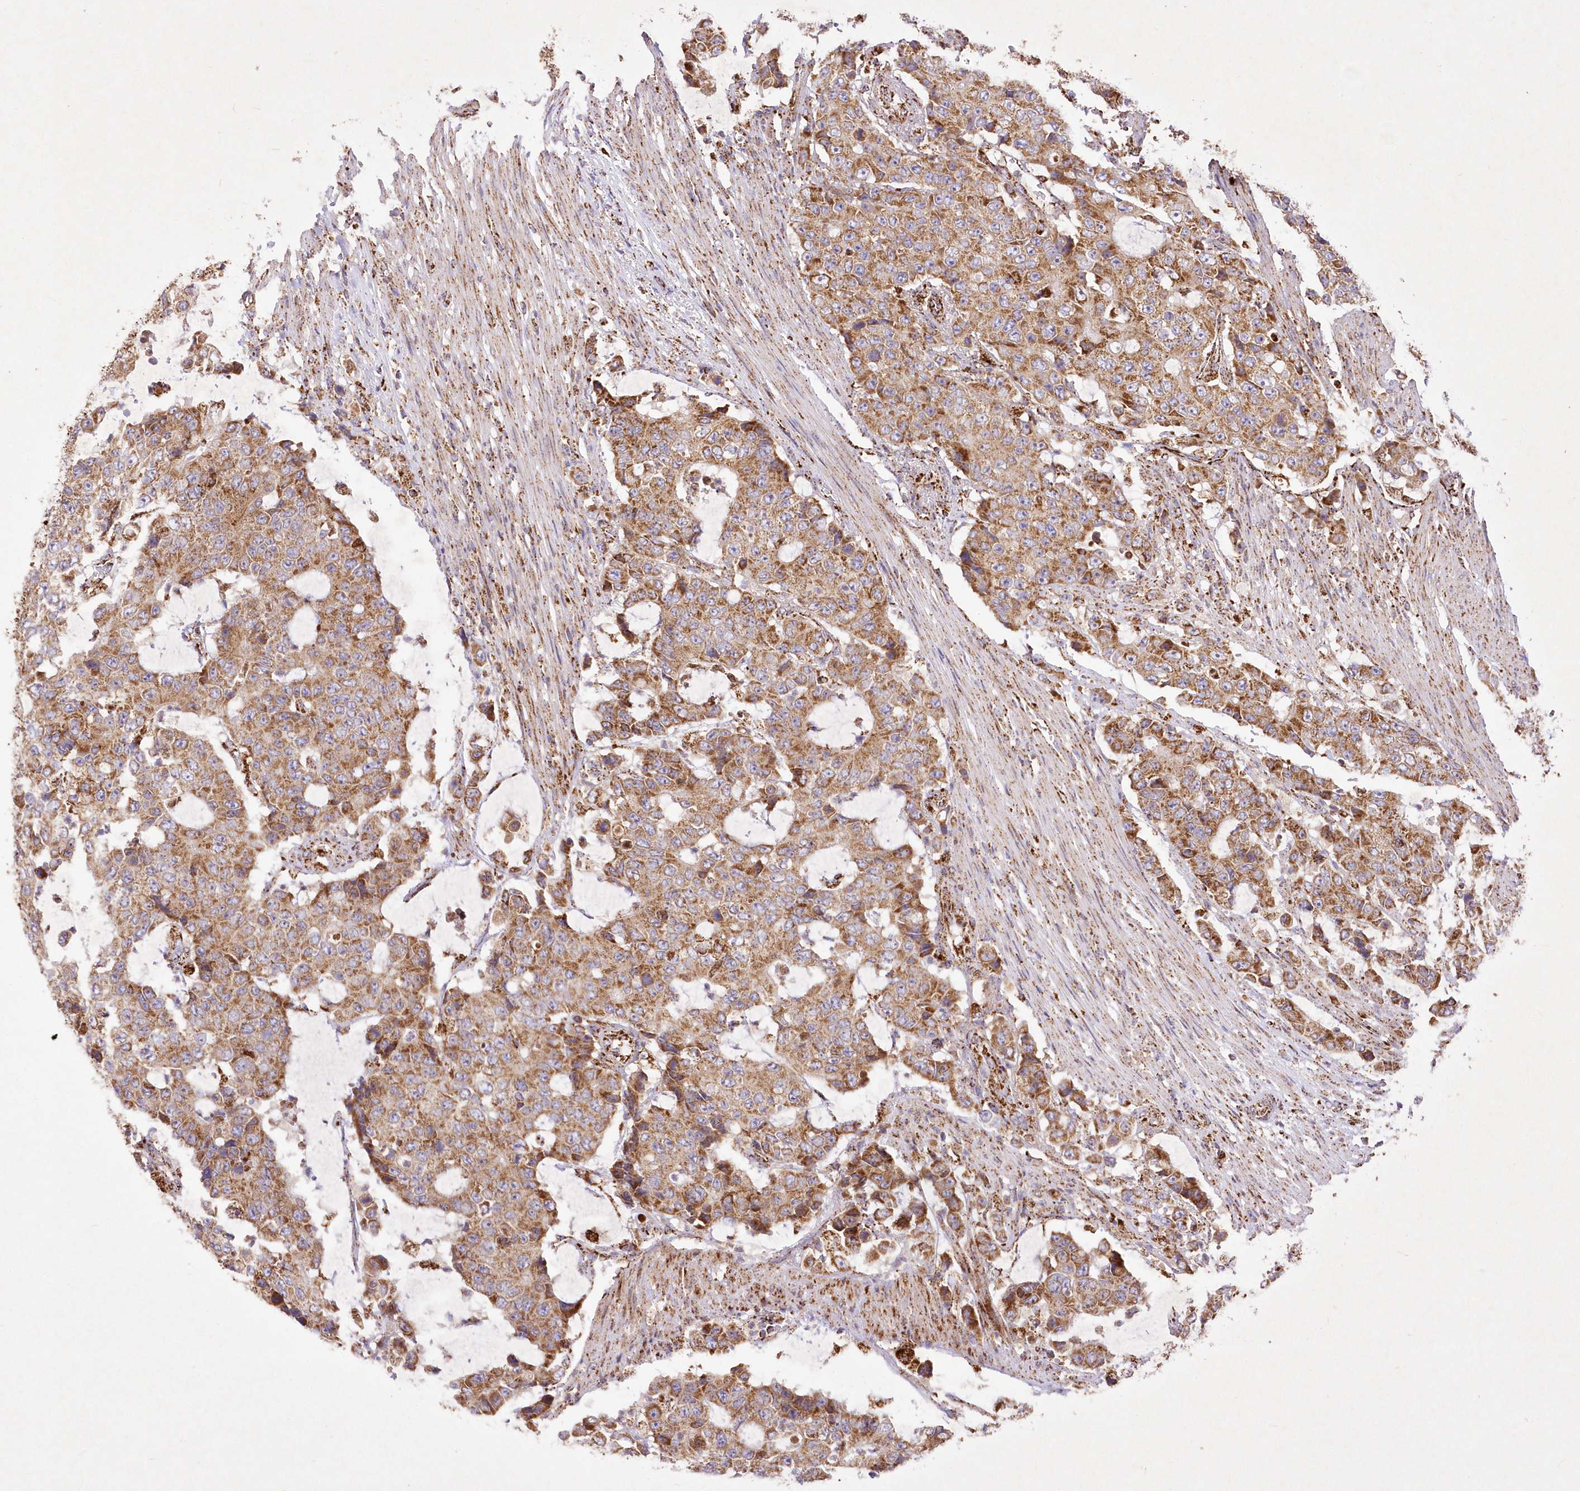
{"staining": {"intensity": "moderate", "quantity": ">75%", "location": "cytoplasmic/membranous"}, "tissue": "colorectal cancer", "cell_type": "Tumor cells", "image_type": "cancer", "snomed": [{"axis": "morphology", "description": "Adenocarcinoma, NOS"}, {"axis": "topography", "description": "Colon"}], "caption": "Immunohistochemistry (IHC) micrograph of human colorectal adenocarcinoma stained for a protein (brown), which reveals medium levels of moderate cytoplasmic/membranous staining in about >75% of tumor cells.", "gene": "ASNSD1", "patient": {"sex": "female", "age": 86}}